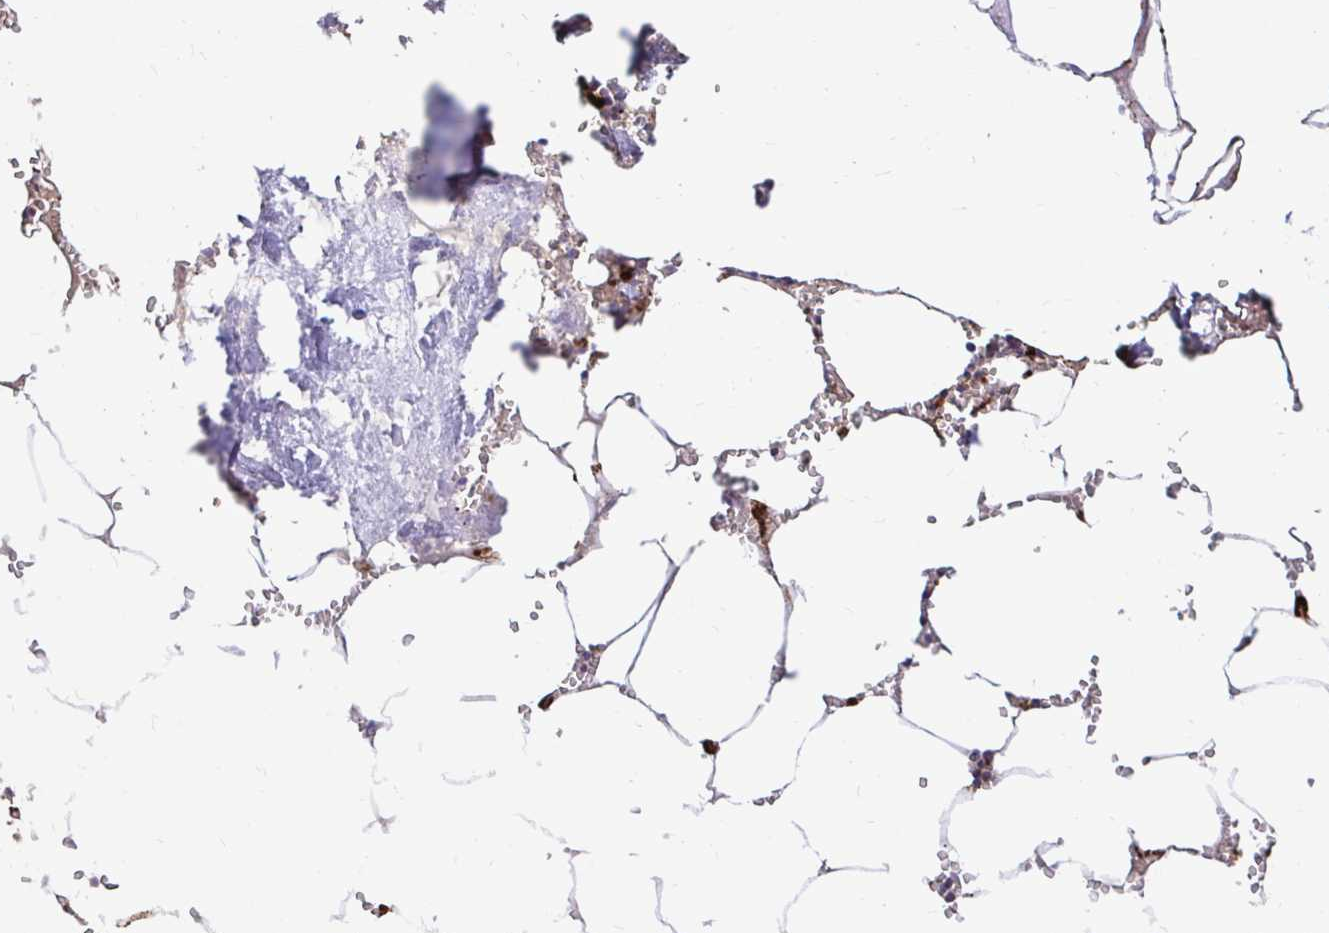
{"staining": {"intensity": "negative", "quantity": "none", "location": "none"}, "tissue": "bone marrow", "cell_type": "Hematopoietic cells", "image_type": "normal", "snomed": [{"axis": "morphology", "description": "Normal tissue, NOS"}, {"axis": "topography", "description": "Bone marrow"}], "caption": "There is no significant positivity in hematopoietic cells of bone marrow. (DAB IHC, high magnification).", "gene": "FUCA1", "patient": {"sex": "male", "age": 54}}